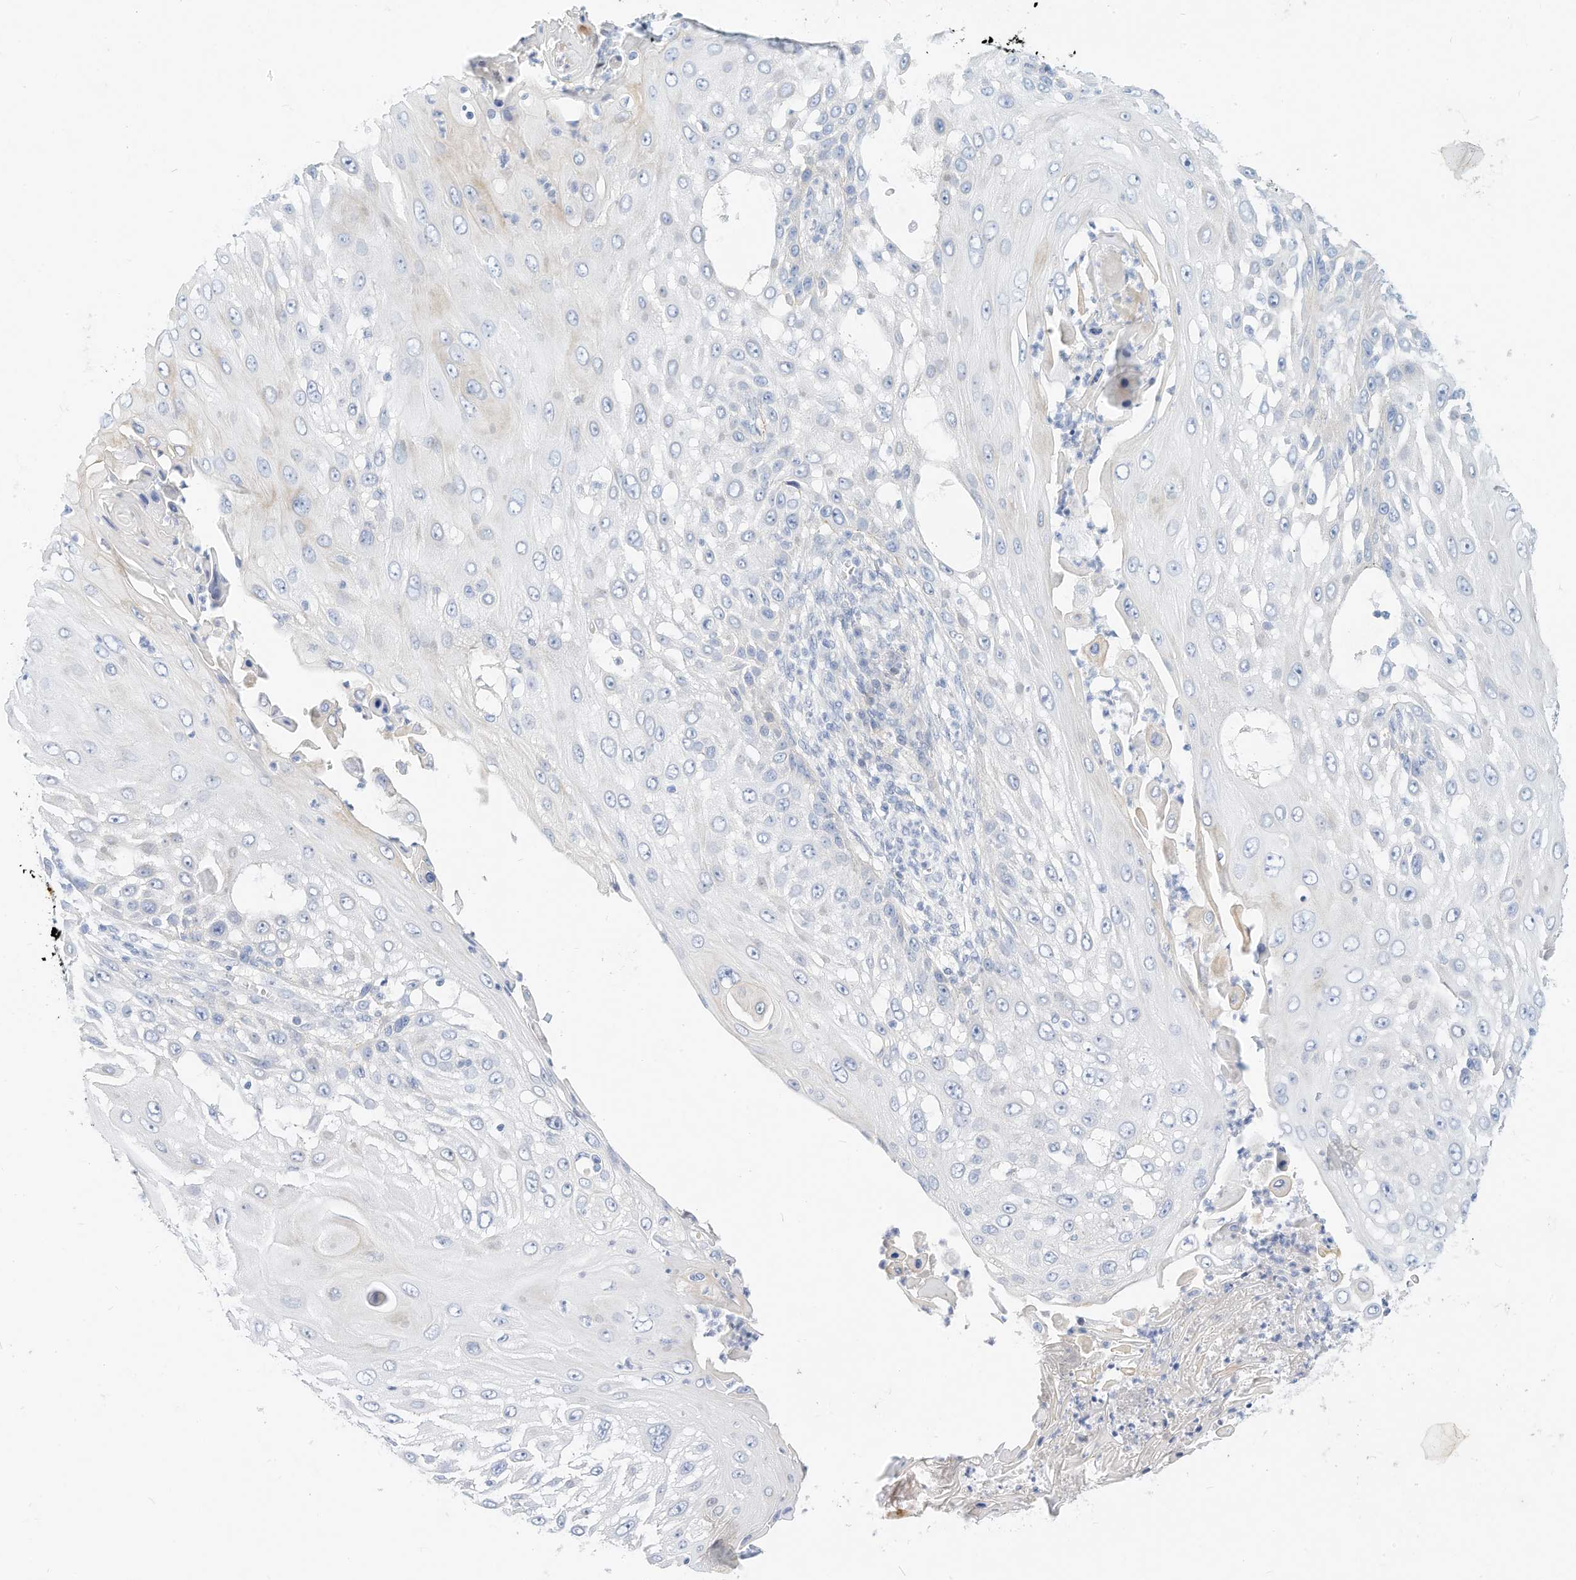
{"staining": {"intensity": "negative", "quantity": "none", "location": "none"}, "tissue": "skin cancer", "cell_type": "Tumor cells", "image_type": "cancer", "snomed": [{"axis": "morphology", "description": "Squamous cell carcinoma, NOS"}, {"axis": "topography", "description": "Skin"}], "caption": "Tumor cells are negative for brown protein staining in squamous cell carcinoma (skin).", "gene": "SPOCD1", "patient": {"sex": "female", "age": 44}}